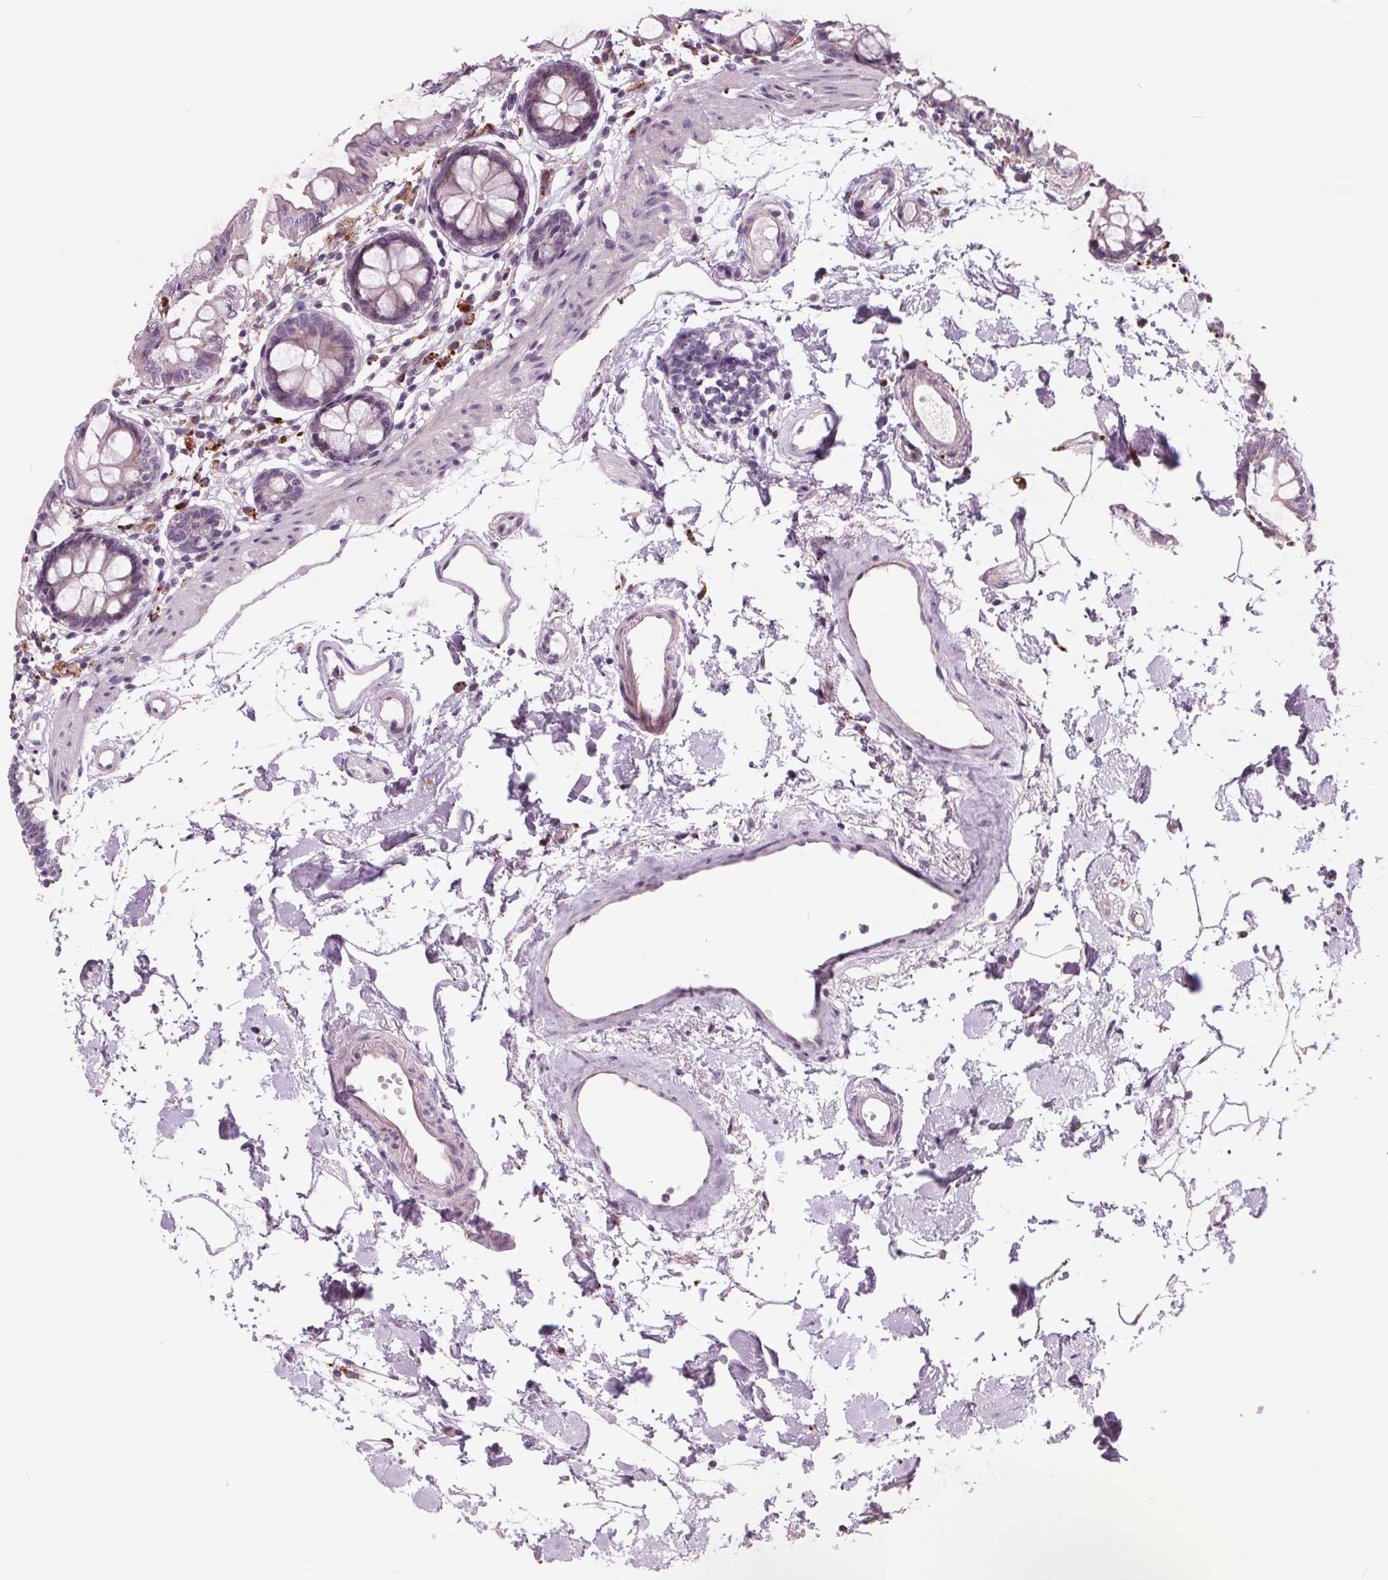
{"staining": {"intensity": "weak", "quantity": "<25%", "location": "cytoplasmic/membranous"}, "tissue": "colon", "cell_type": "Endothelial cells", "image_type": "normal", "snomed": [{"axis": "morphology", "description": "Normal tissue, NOS"}, {"axis": "topography", "description": "Colon"}], "caption": "Immunohistochemistry (IHC) image of normal colon: colon stained with DAB (3,3'-diaminobenzidine) exhibits no significant protein staining in endothelial cells.", "gene": "SAMD5", "patient": {"sex": "female", "age": 84}}